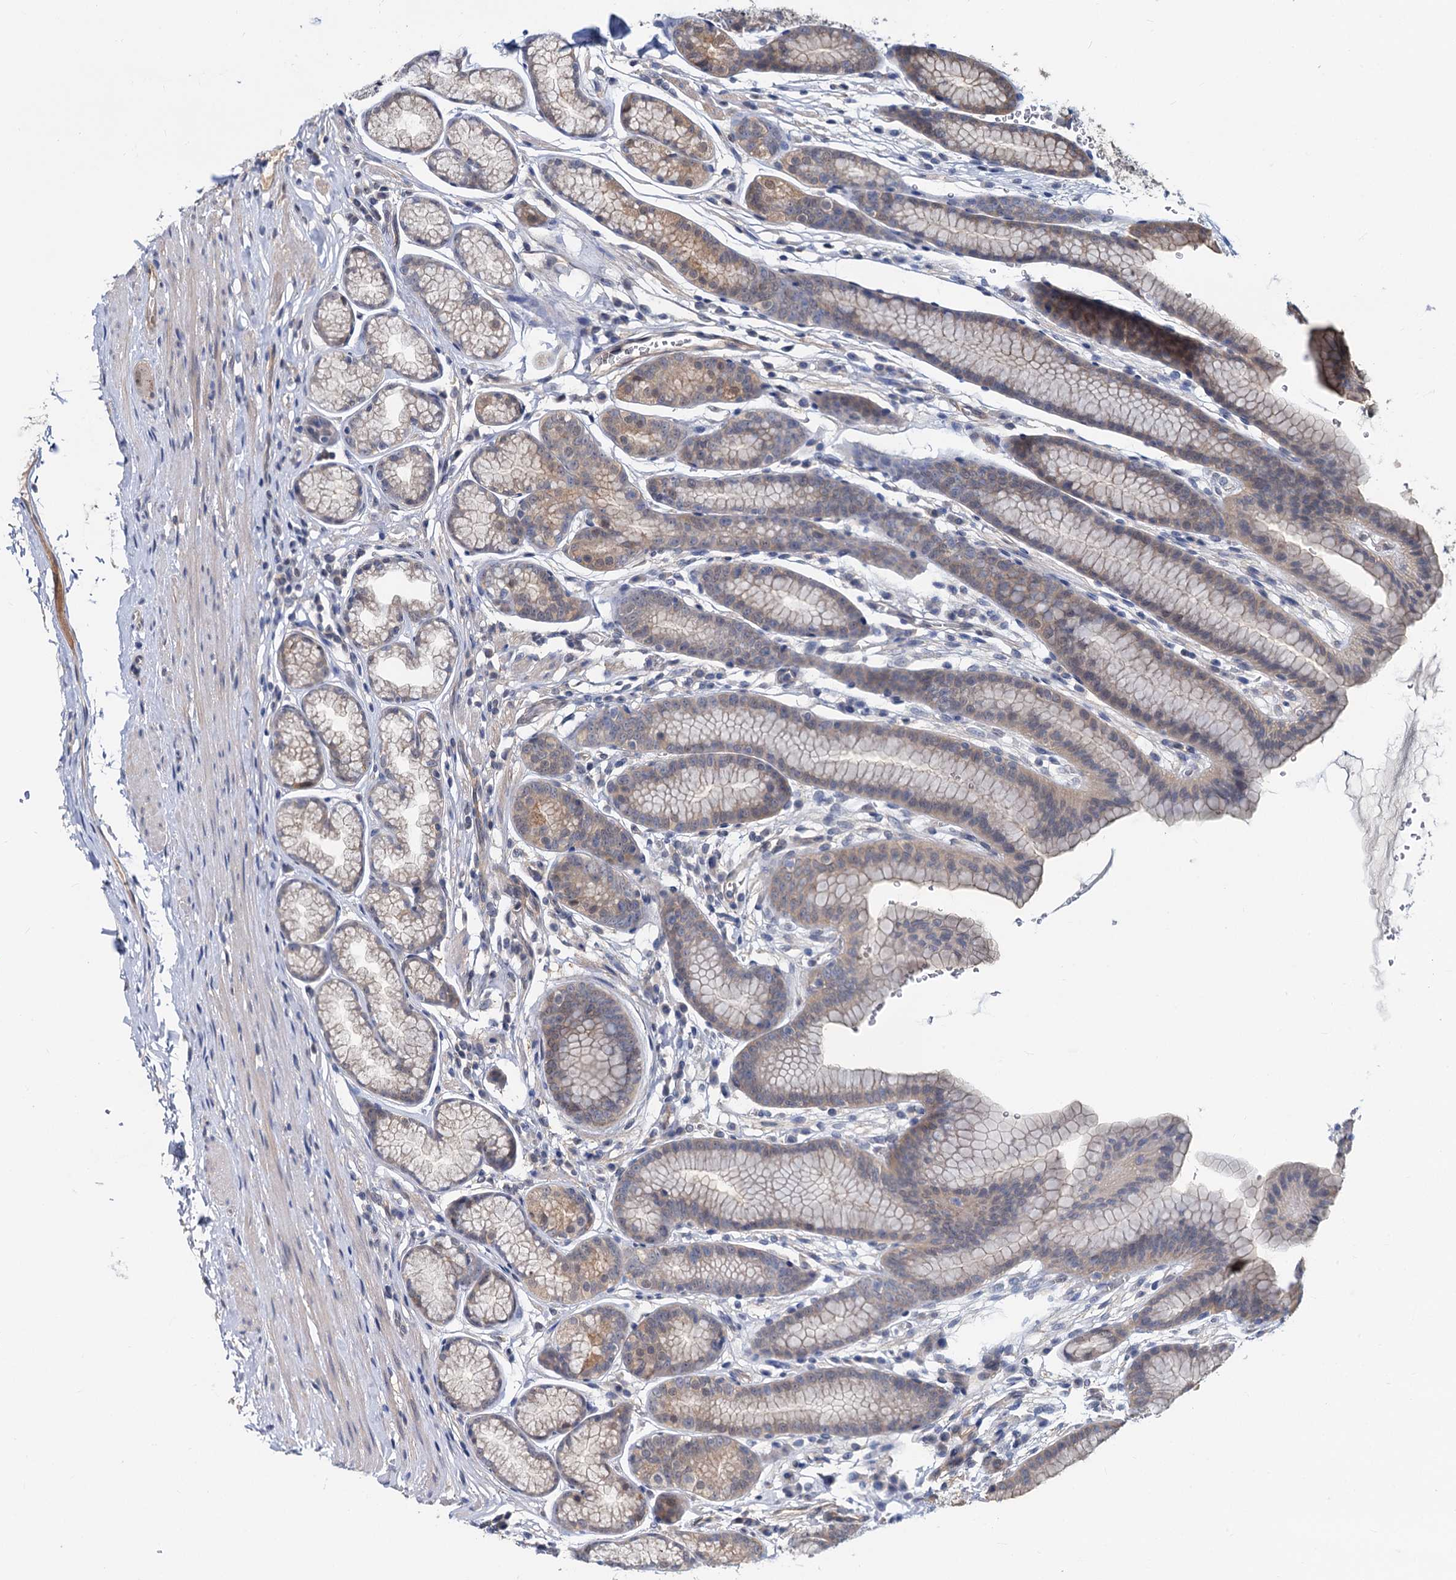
{"staining": {"intensity": "weak", "quantity": "25%-75%", "location": "cytoplasmic/membranous"}, "tissue": "stomach", "cell_type": "Glandular cells", "image_type": "normal", "snomed": [{"axis": "morphology", "description": "Normal tissue, NOS"}, {"axis": "topography", "description": "Stomach"}], "caption": "Immunohistochemistry (IHC) photomicrograph of normal stomach: human stomach stained using IHC reveals low levels of weak protein expression localized specifically in the cytoplasmic/membranous of glandular cells, appearing as a cytoplasmic/membranous brown color.", "gene": "SNX15", "patient": {"sex": "male", "age": 42}}